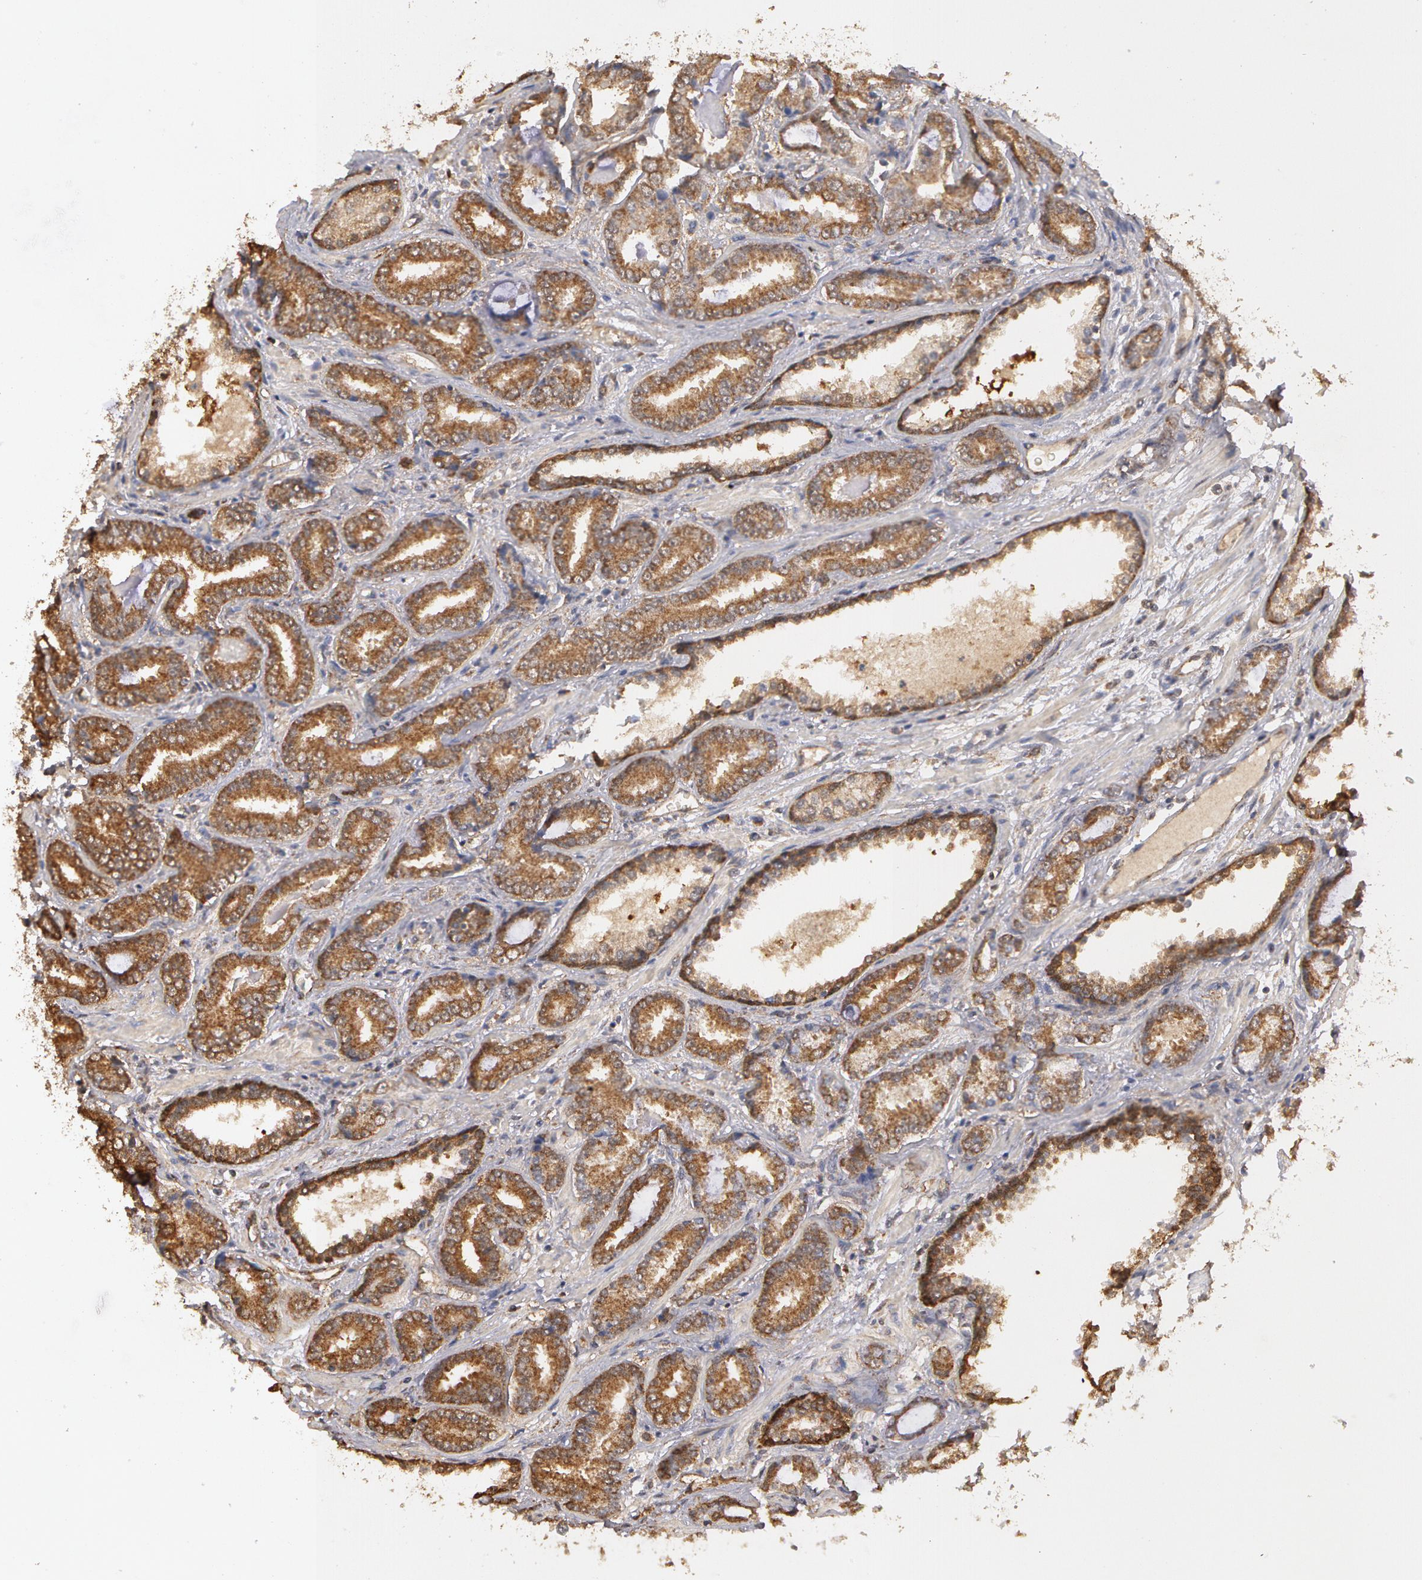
{"staining": {"intensity": "moderate", "quantity": ">75%", "location": "cytoplasmic/membranous"}, "tissue": "prostate cancer", "cell_type": "Tumor cells", "image_type": "cancer", "snomed": [{"axis": "morphology", "description": "Adenocarcinoma, Low grade"}, {"axis": "topography", "description": "Prostate"}], "caption": "Prostate cancer stained with immunohistochemistry (IHC) shows moderate cytoplasmic/membranous staining in about >75% of tumor cells. (Brightfield microscopy of DAB IHC at high magnification).", "gene": "MPST", "patient": {"sex": "male", "age": 65}}